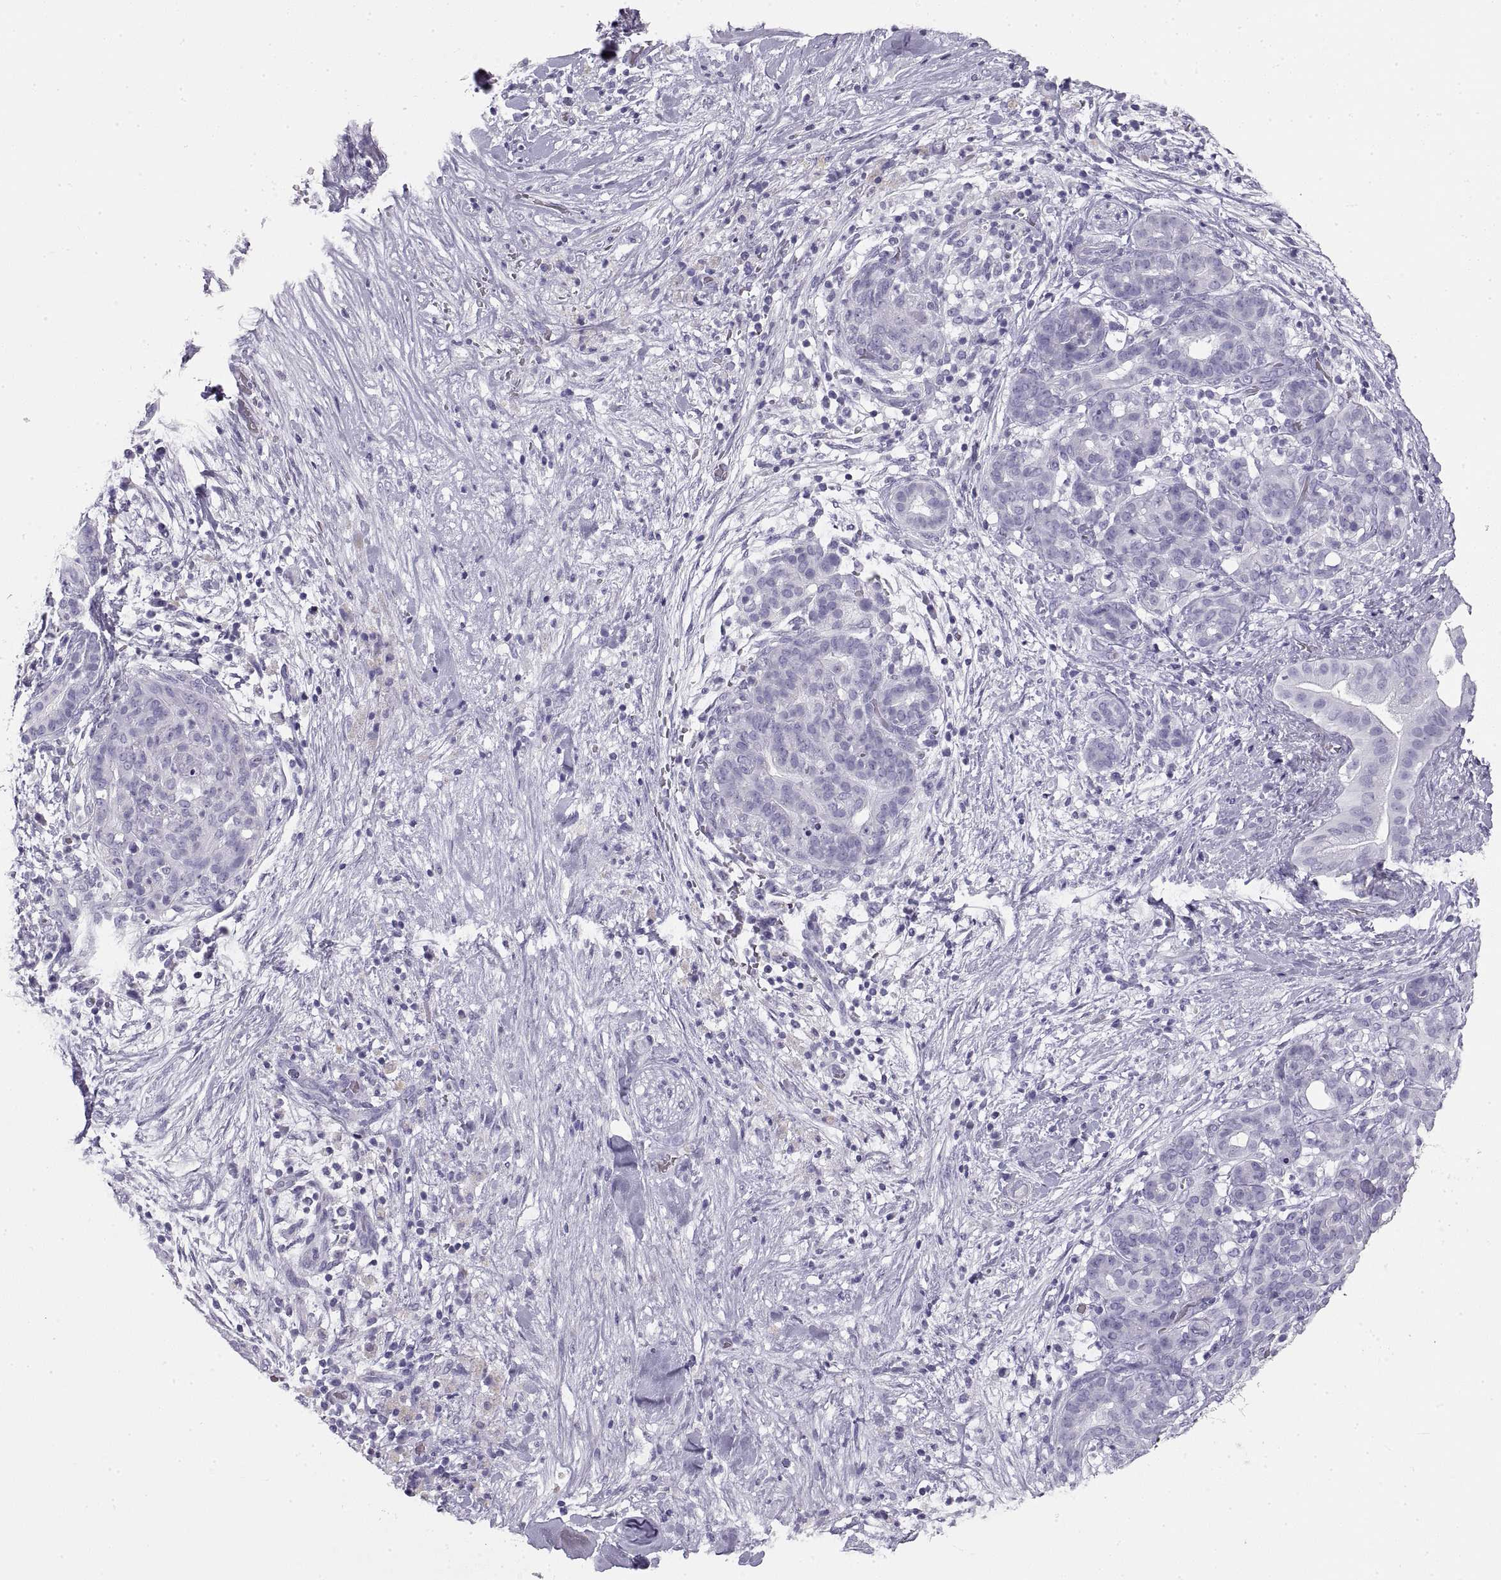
{"staining": {"intensity": "negative", "quantity": "none", "location": "none"}, "tissue": "pancreatic cancer", "cell_type": "Tumor cells", "image_type": "cancer", "snomed": [{"axis": "morphology", "description": "Adenocarcinoma, NOS"}, {"axis": "topography", "description": "Pancreas"}], "caption": "Histopathology image shows no significant protein expression in tumor cells of pancreatic cancer (adenocarcinoma). The staining is performed using DAB (3,3'-diaminobenzidine) brown chromogen with nuclei counter-stained in using hematoxylin.", "gene": "RLBP1", "patient": {"sex": "male", "age": 44}}